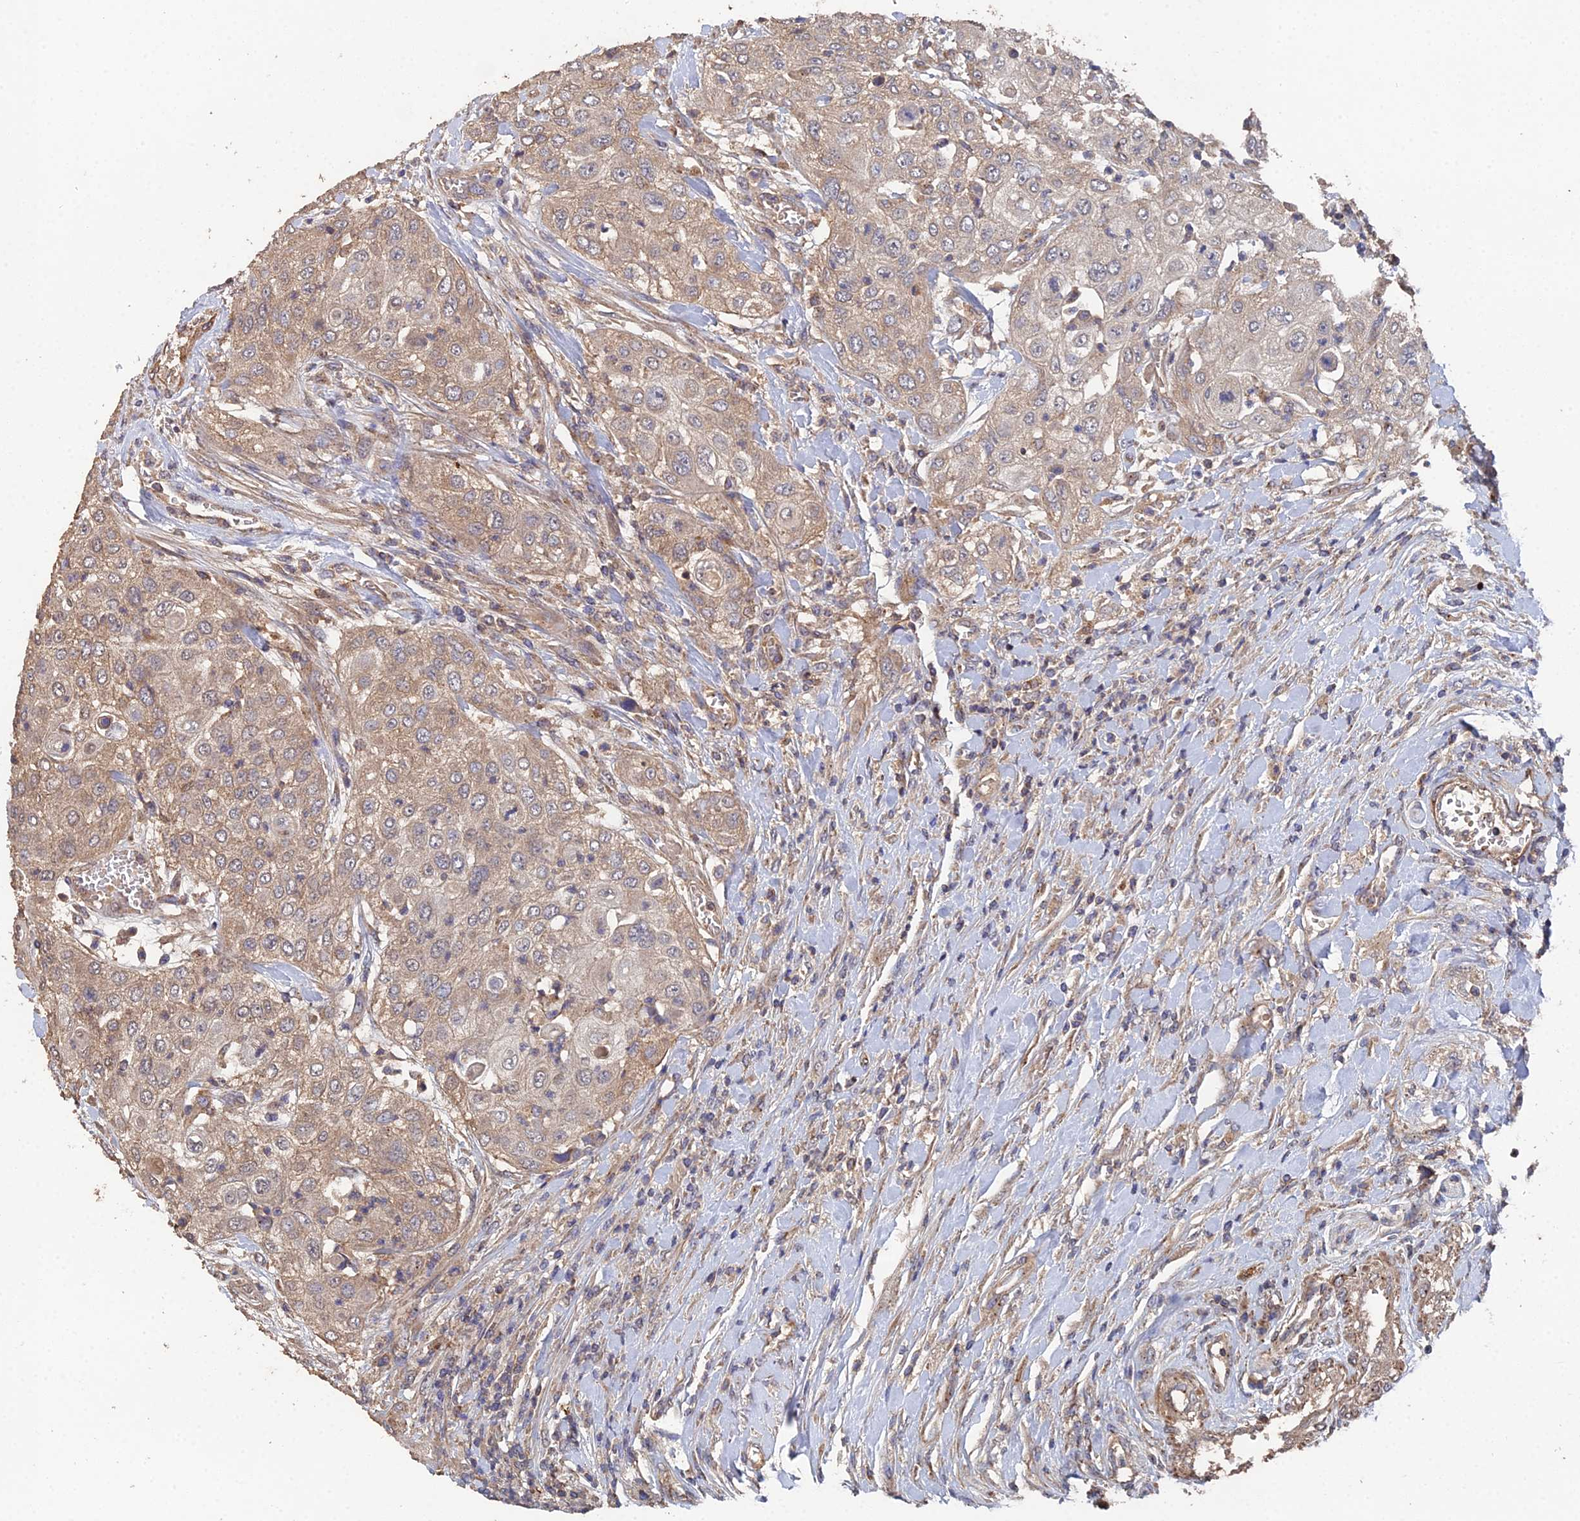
{"staining": {"intensity": "weak", "quantity": ">75%", "location": "cytoplasmic/membranous"}, "tissue": "urothelial cancer", "cell_type": "Tumor cells", "image_type": "cancer", "snomed": [{"axis": "morphology", "description": "Urothelial carcinoma, High grade"}, {"axis": "topography", "description": "Urinary bladder"}], "caption": "High-grade urothelial carcinoma was stained to show a protein in brown. There is low levels of weak cytoplasmic/membranous staining in approximately >75% of tumor cells. Using DAB (3,3'-diaminobenzidine) (brown) and hematoxylin (blue) stains, captured at high magnification using brightfield microscopy.", "gene": "SPANXN4", "patient": {"sex": "female", "age": 79}}